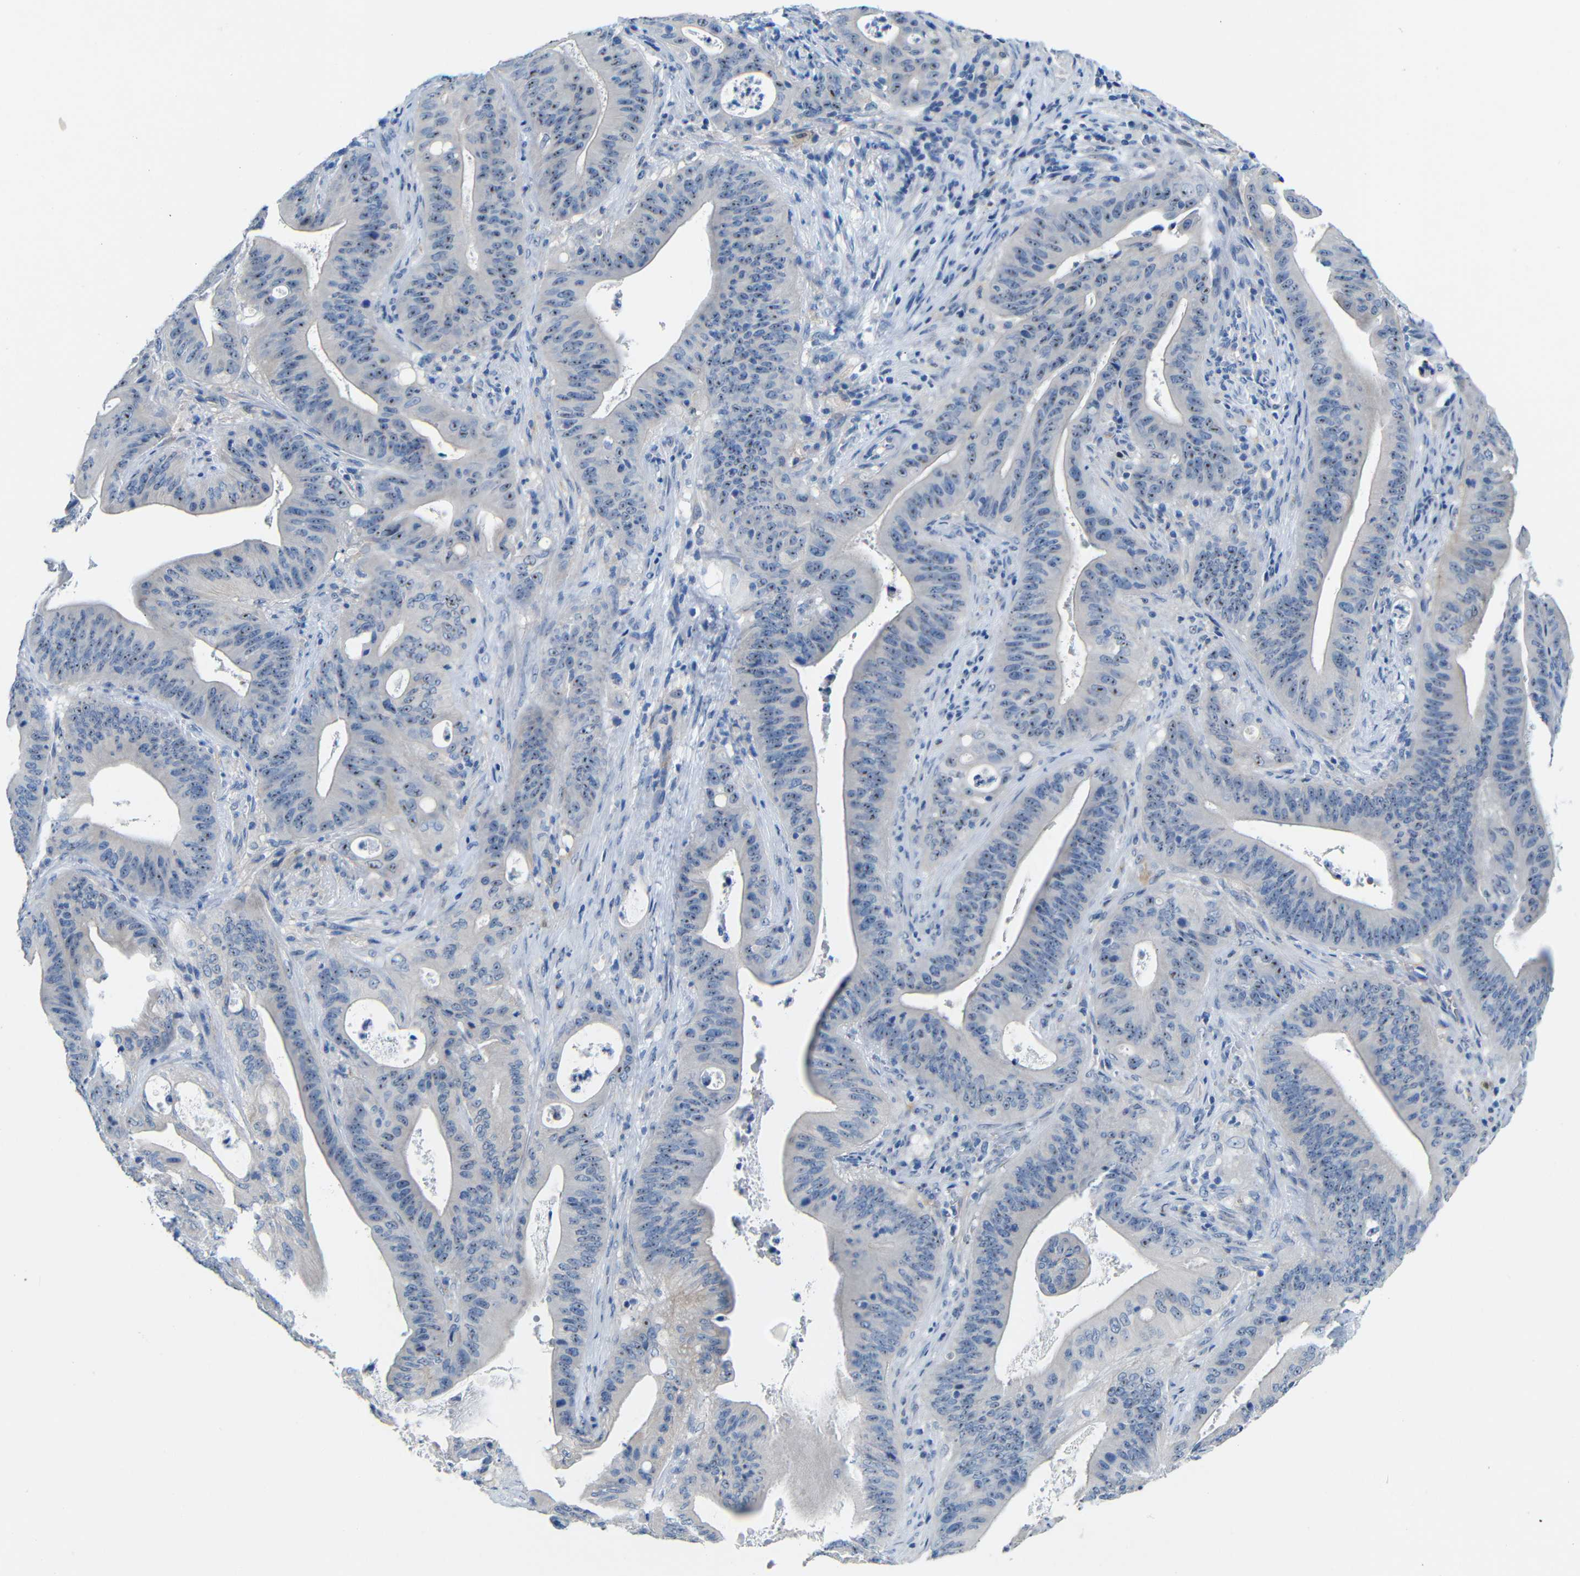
{"staining": {"intensity": "moderate", "quantity": ">75%", "location": "nuclear"}, "tissue": "pancreatic cancer", "cell_type": "Tumor cells", "image_type": "cancer", "snomed": [{"axis": "morphology", "description": "Normal tissue, NOS"}, {"axis": "topography", "description": "Lymph node"}], "caption": "Immunohistochemistry (IHC) of pancreatic cancer demonstrates medium levels of moderate nuclear staining in approximately >75% of tumor cells.", "gene": "C1orf210", "patient": {"sex": "male", "age": 62}}